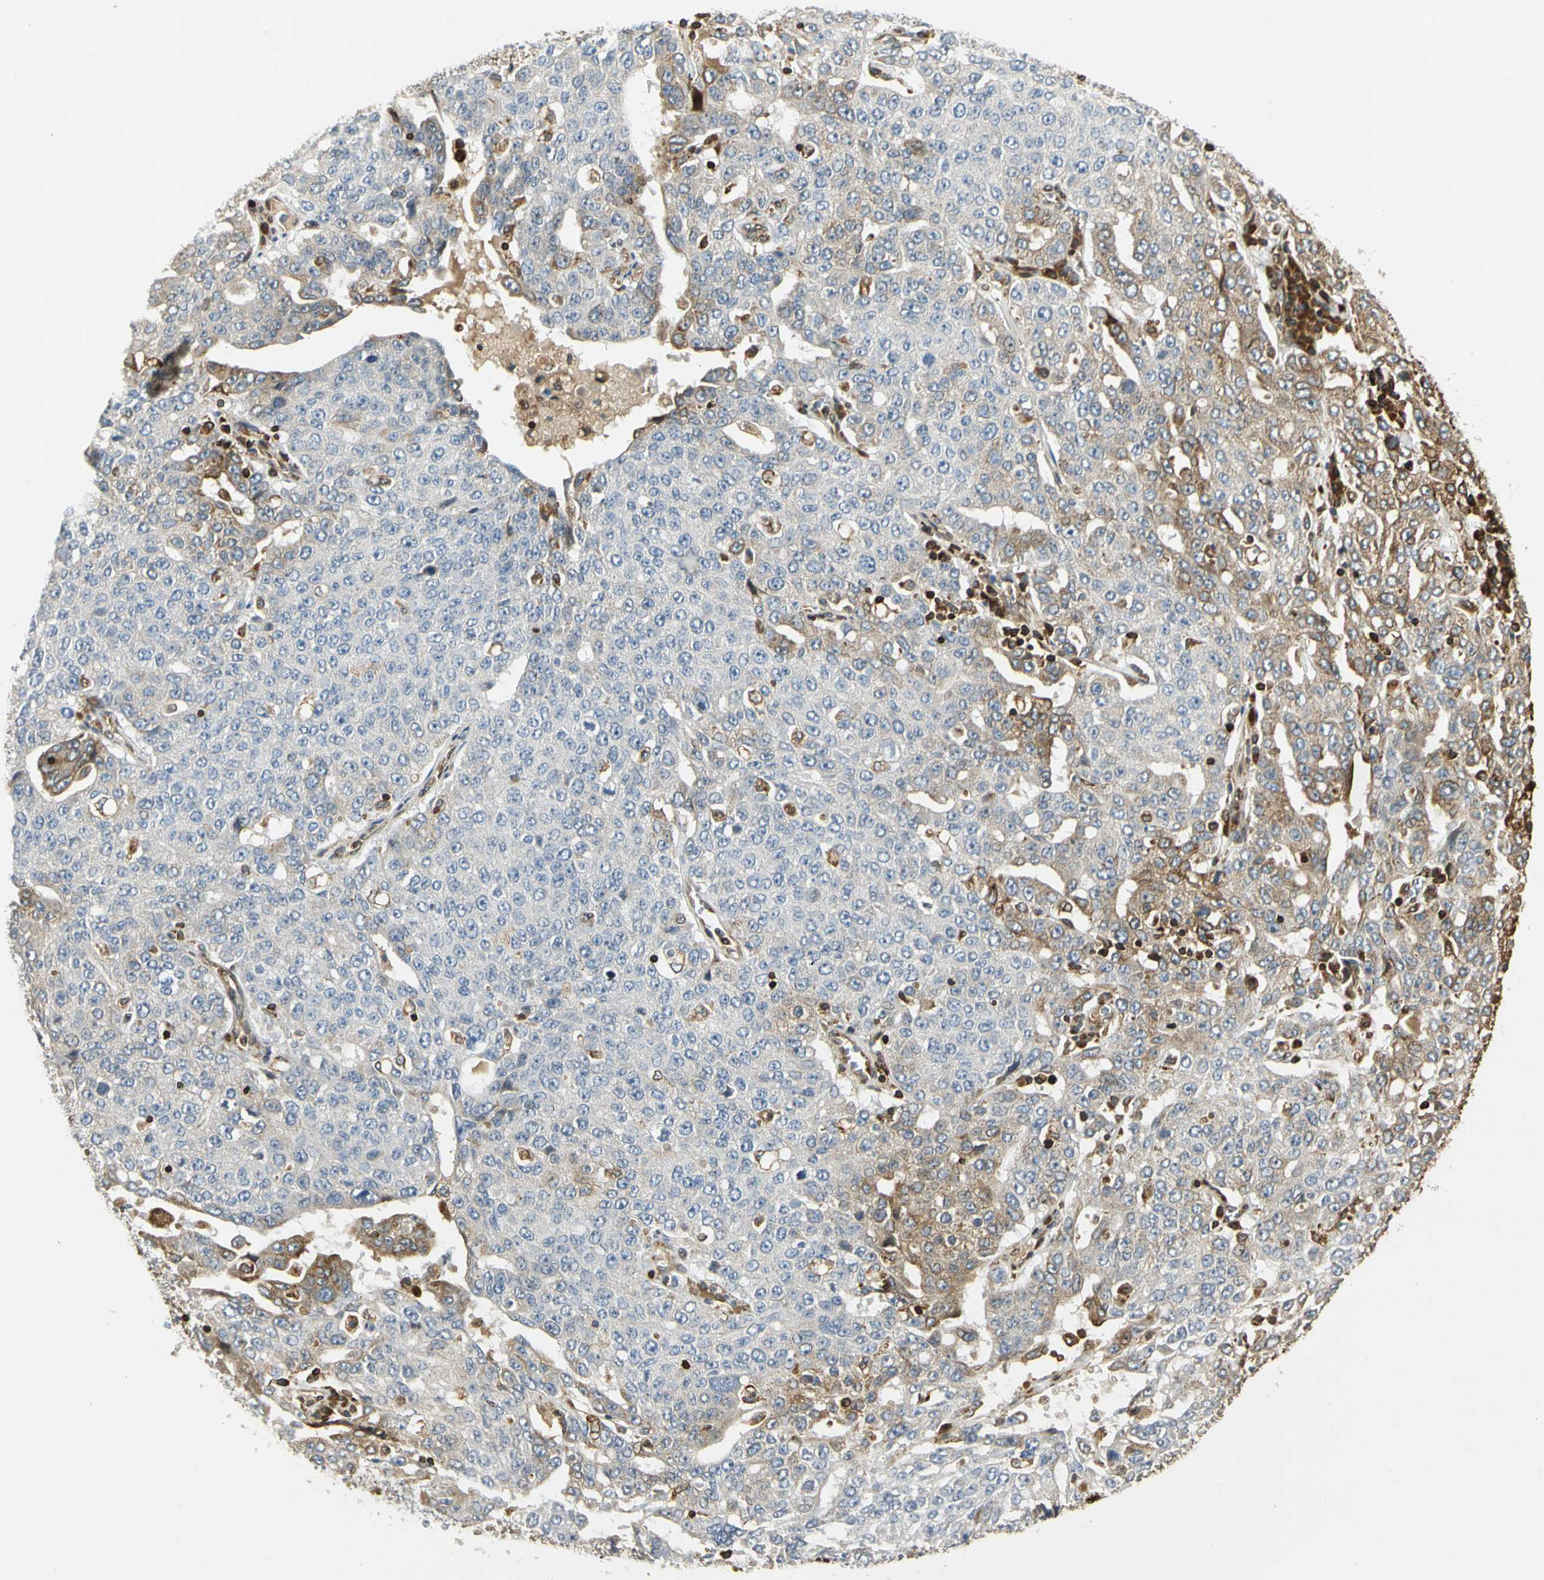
{"staining": {"intensity": "moderate", "quantity": "<25%", "location": "cytoplasmic/membranous"}, "tissue": "ovarian cancer", "cell_type": "Tumor cells", "image_type": "cancer", "snomed": [{"axis": "morphology", "description": "Carcinoma, endometroid"}, {"axis": "topography", "description": "Ovary"}], "caption": "Protein expression by immunohistochemistry demonstrates moderate cytoplasmic/membranous expression in approximately <25% of tumor cells in ovarian cancer.", "gene": "TAPBP", "patient": {"sex": "female", "age": 62}}